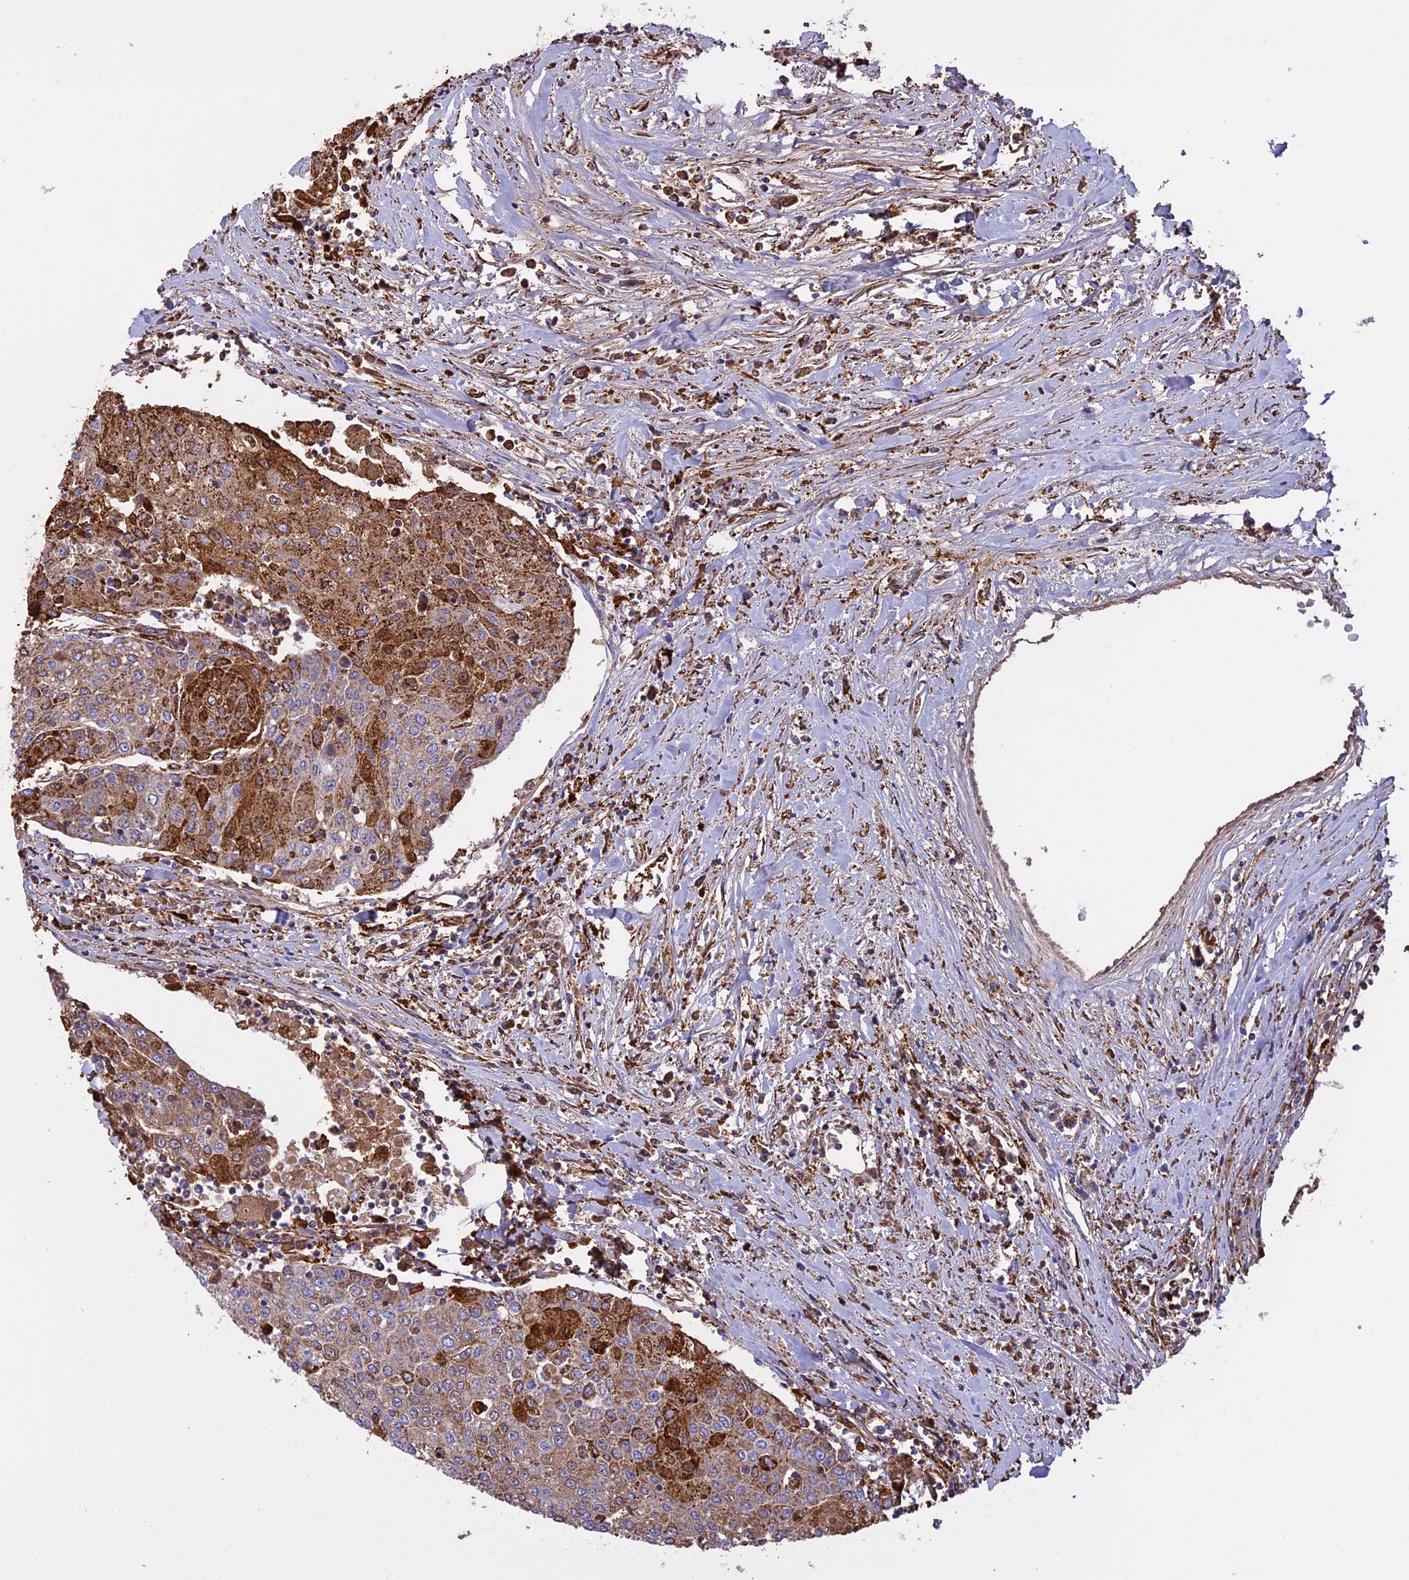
{"staining": {"intensity": "moderate", "quantity": "25%-75%", "location": "cytoplasmic/membranous"}, "tissue": "urothelial cancer", "cell_type": "Tumor cells", "image_type": "cancer", "snomed": [{"axis": "morphology", "description": "Urothelial carcinoma, High grade"}, {"axis": "topography", "description": "Urinary bladder"}], "caption": "High-grade urothelial carcinoma was stained to show a protein in brown. There is medium levels of moderate cytoplasmic/membranous positivity in approximately 25%-75% of tumor cells.", "gene": "KCNG1", "patient": {"sex": "female", "age": 85}}